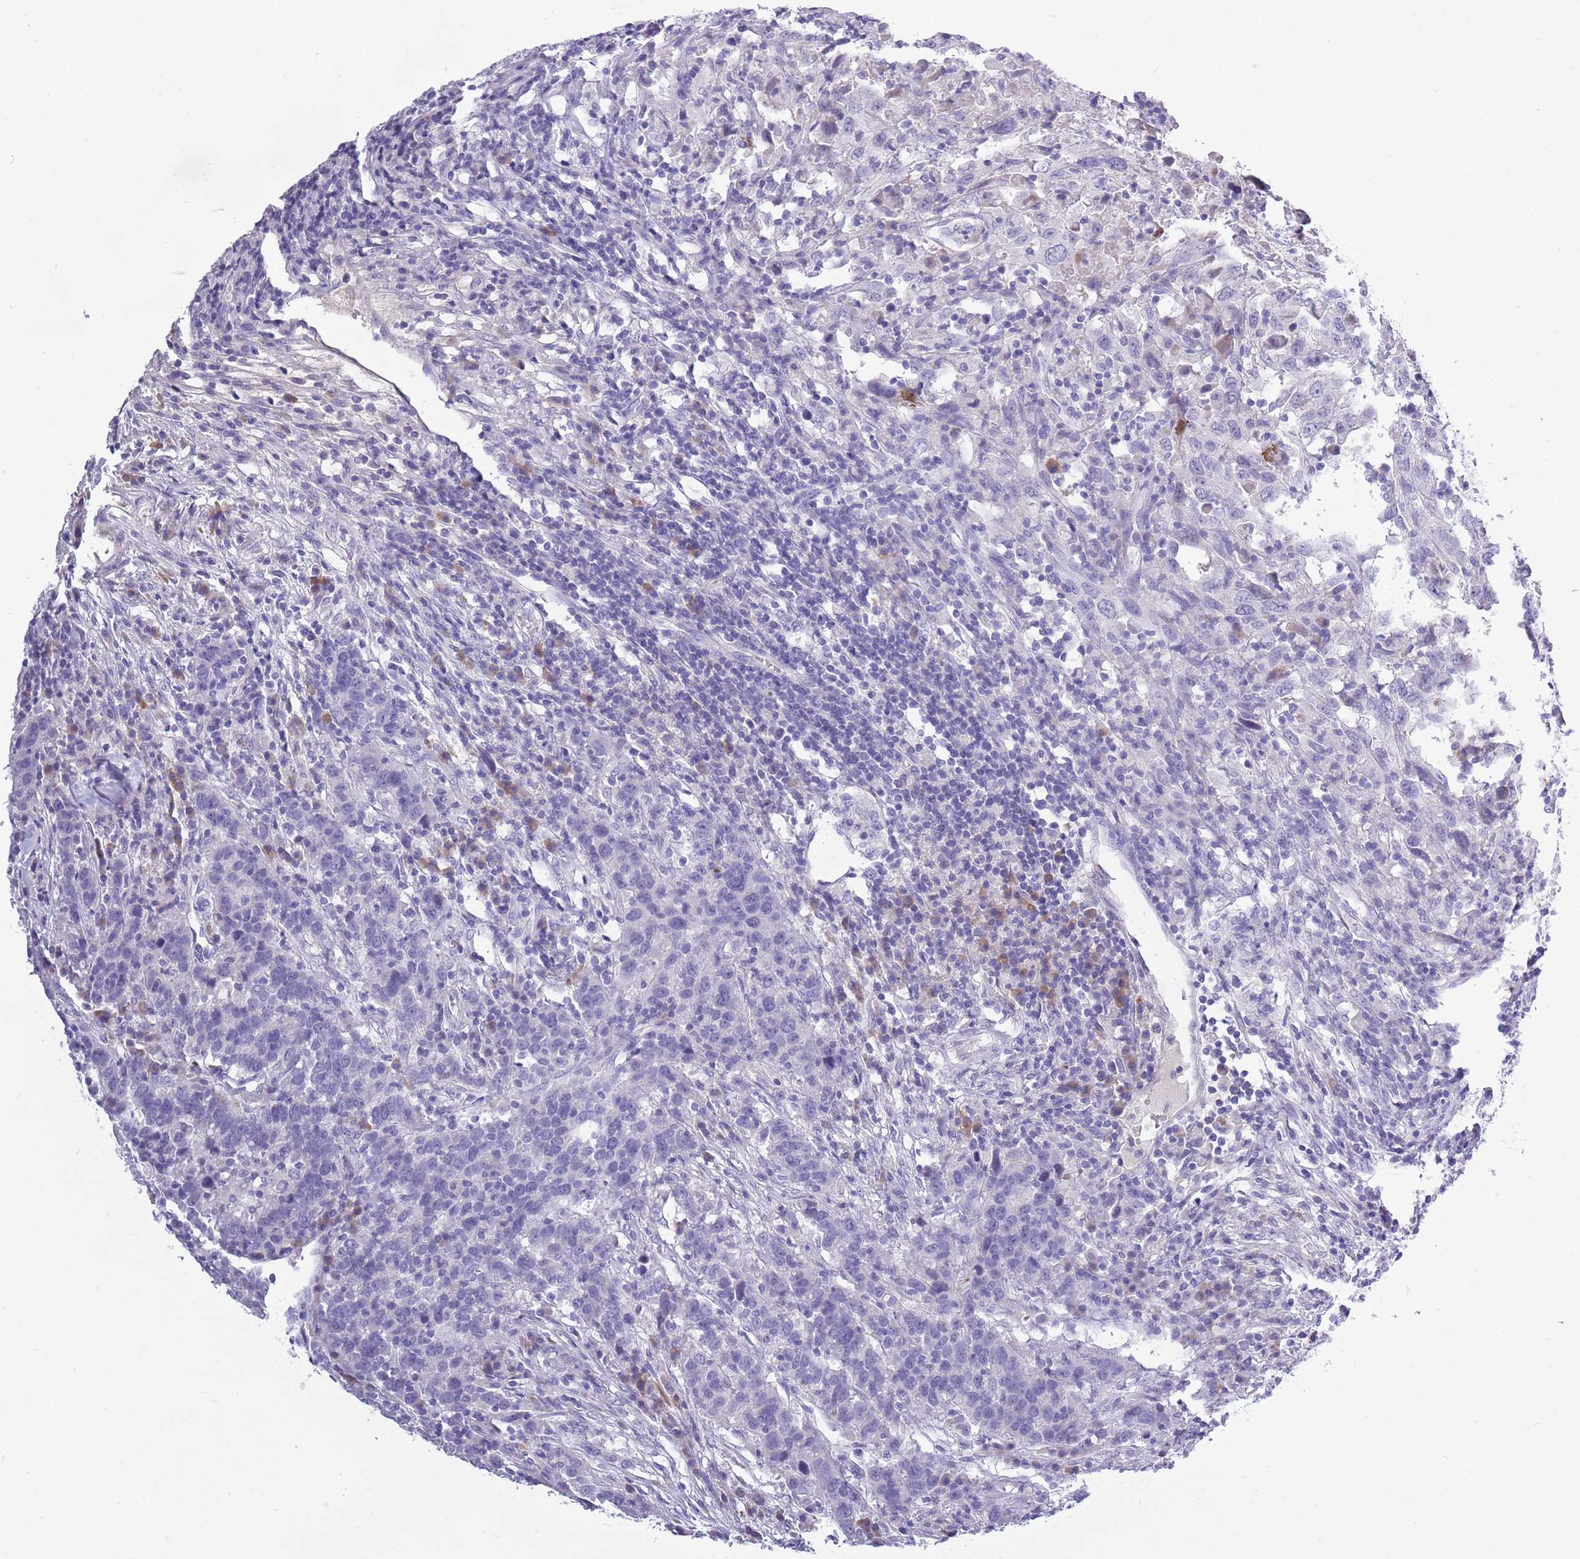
{"staining": {"intensity": "negative", "quantity": "none", "location": "none"}, "tissue": "urothelial cancer", "cell_type": "Tumor cells", "image_type": "cancer", "snomed": [{"axis": "morphology", "description": "Urothelial carcinoma, High grade"}, {"axis": "topography", "description": "Urinary bladder"}], "caption": "High-grade urothelial carcinoma stained for a protein using immunohistochemistry demonstrates no staining tumor cells.", "gene": "ZNF425", "patient": {"sex": "male", "age": 61}}